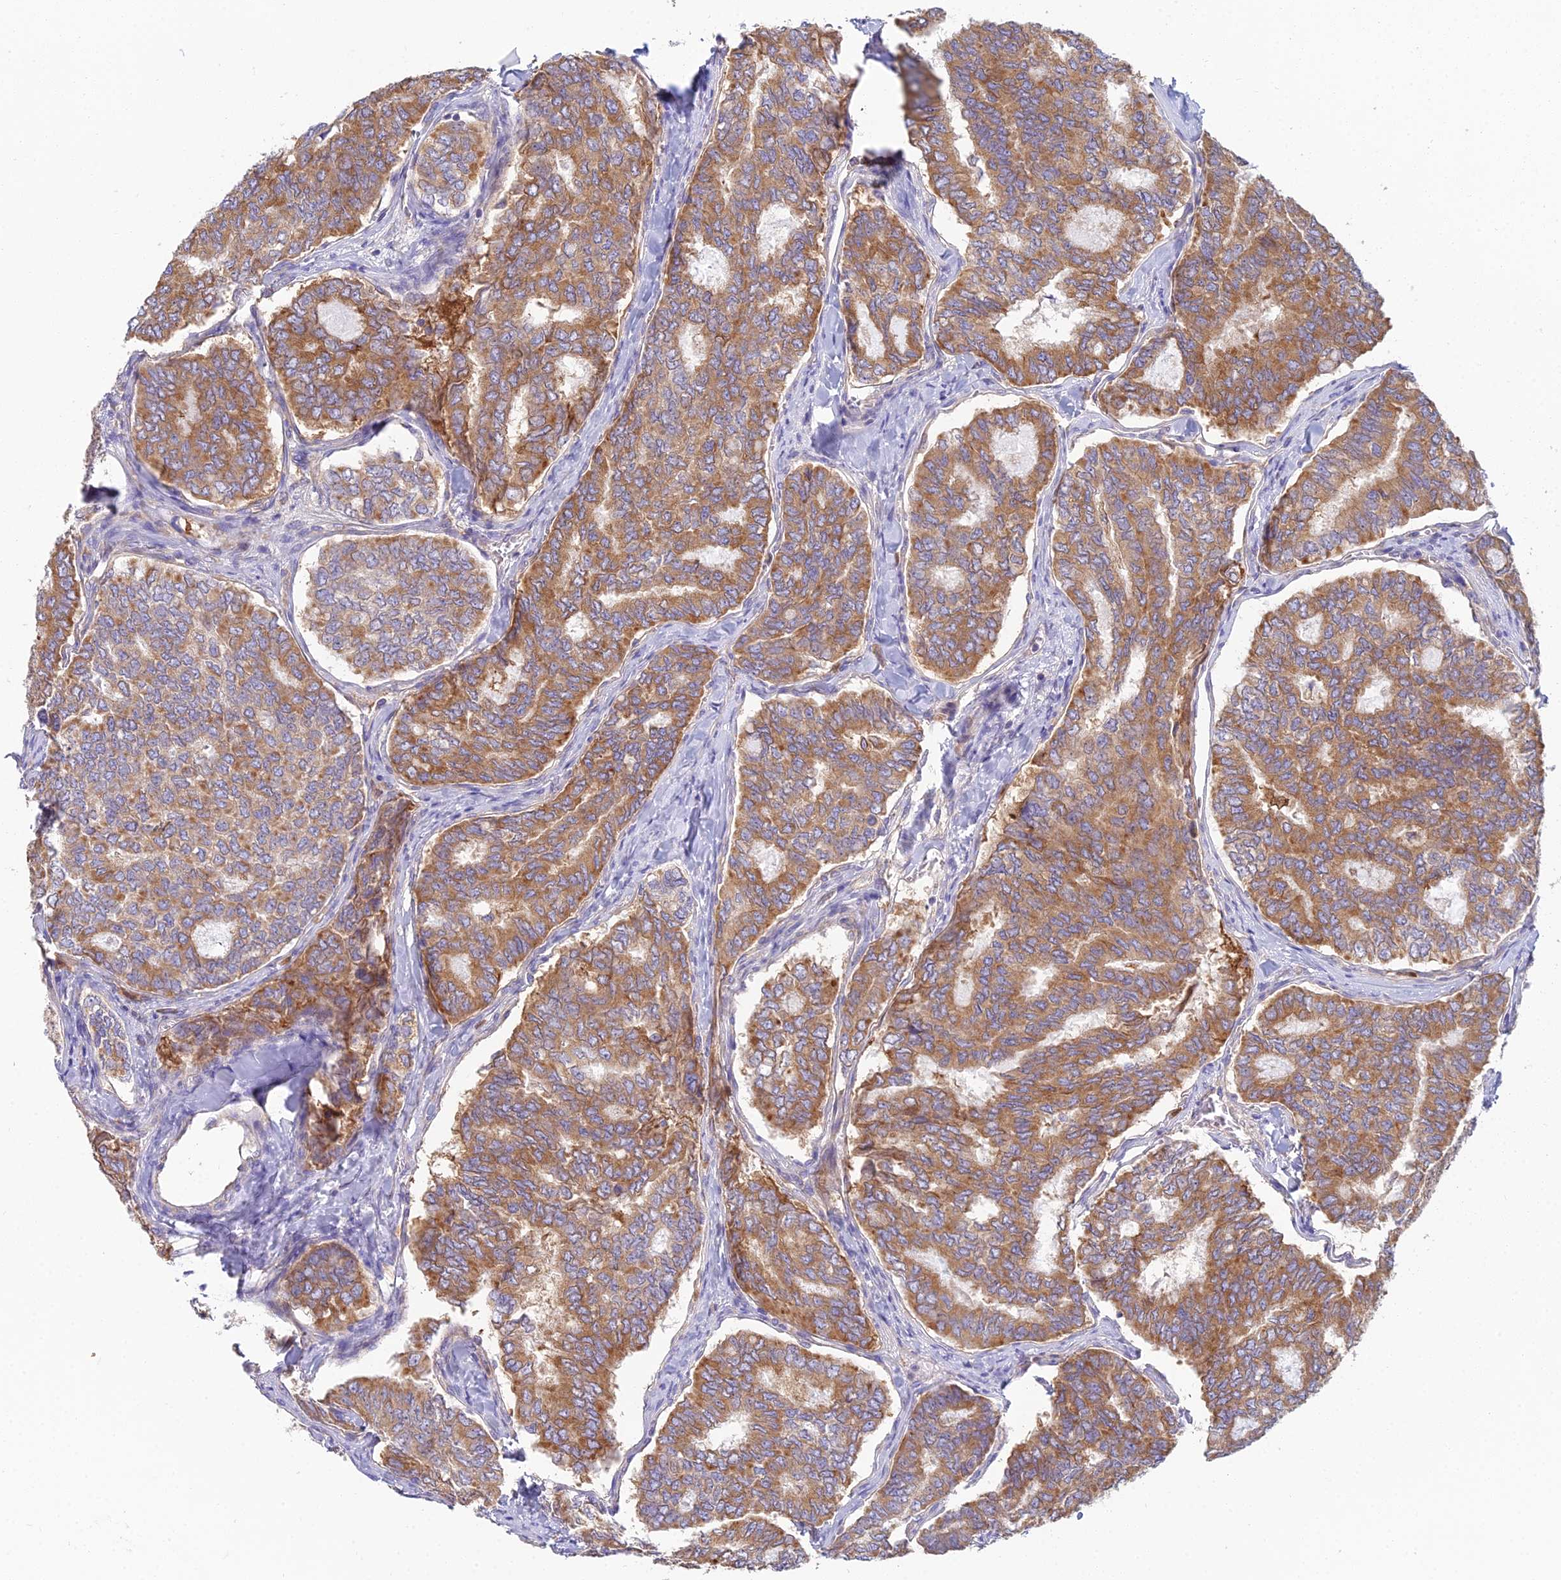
{"staining": {"intensity": "moderate", "quantity": ">75%", "location": "cytoplasmic/membranous"}, "tissue": "thyroid cancer", "cell_type": "Tumor cells", "image_type": "cancer", "snomed": [{"axis": "morphology", "description": "Papillary adenocarcinoma, NOS"}, {"axis": "topography", "description": "Thyroid gland"}], "caption": "About >75% of tumor cells in thyroid cancer show moderate cytoplasmic/membranous protein positivity as visualized by brown immunohistochemical staining.", "gene": "HM13", "patient": {"sex": "female", "age": 35}}